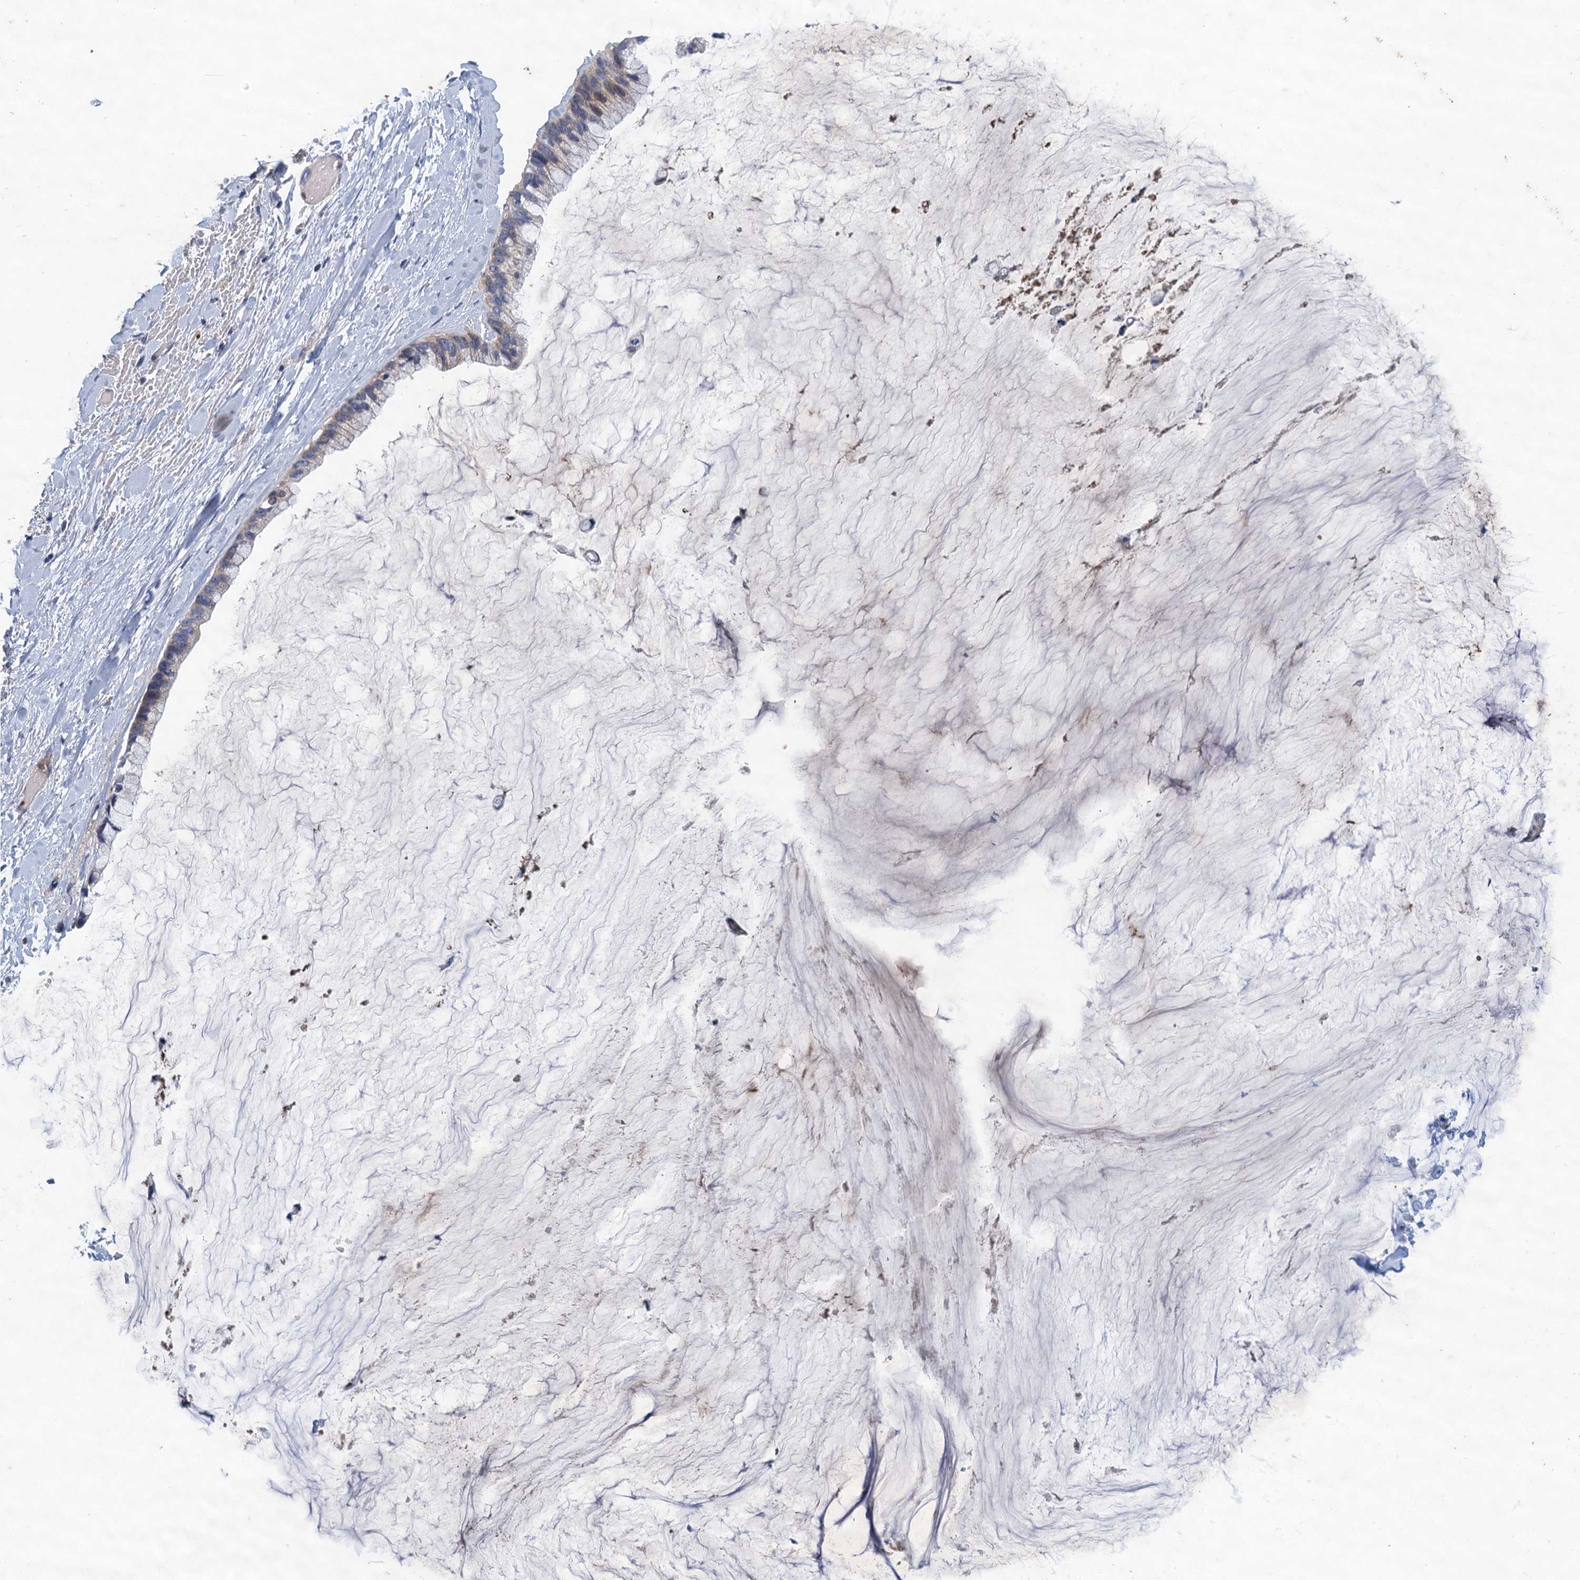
{"staining": {"intensity": "negative", "quantity": "none", "location": "none"}, "tissue": "ovarian cancer", "cell_type": "Tumor cells", "image_type": "cancer", "snomed": [{"axis": "morphology", "description": "Cystadenocarcinoma, mucinous, NOS"}, {"axis": "topography", "description": "Ovary"}], "caption": "Immunohistochemical staining of human mucinous cystadenocarcinoma (ovarian) exhibits no significant staining in tumor cells.", "gene": "TPCN1", "patient": {"sex": "female", "age": 39}}